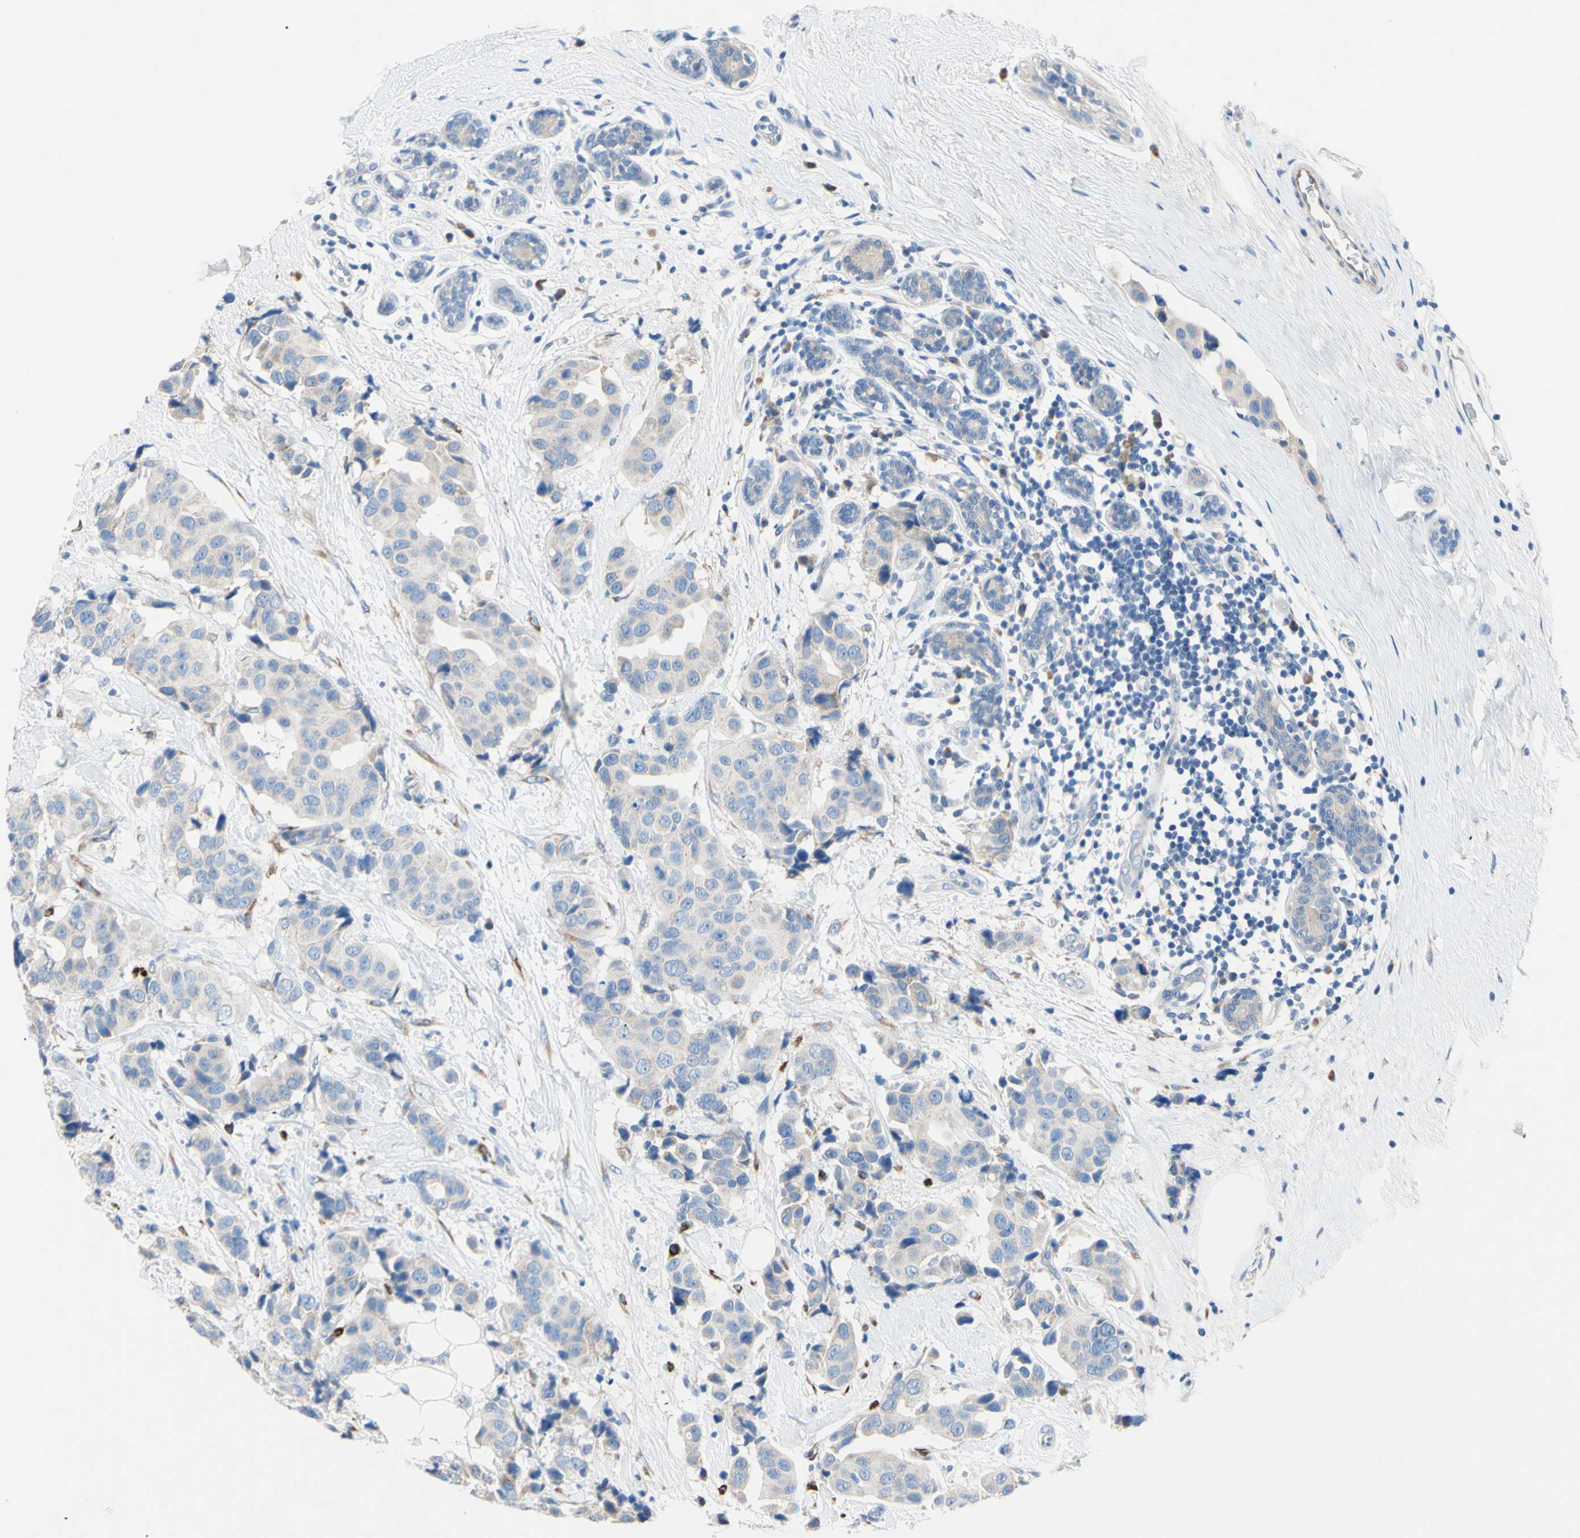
{"staining": {"intensity": "weak", "quantity": "<25%", "location": "cytoplasmic/membranous"}, "tissue": "breast cancer", "cell_type": "Tumor cells", "image_type": "cancer", "snomed": [{"axis": "morphology", "description": "Normal tissue, NOS"}, {"axis": "morphology", "description": "Duct carcinoma"}, {"axis": "topography", "description": "Breast"}], "caption": "A high-resolution micrograph shows immunohistochemistry staining of breast cancer, which reveals no significant positivity in tumor cells.", "gene": "TMIGD2", "patient": {"sex": "female", "age": 39}}